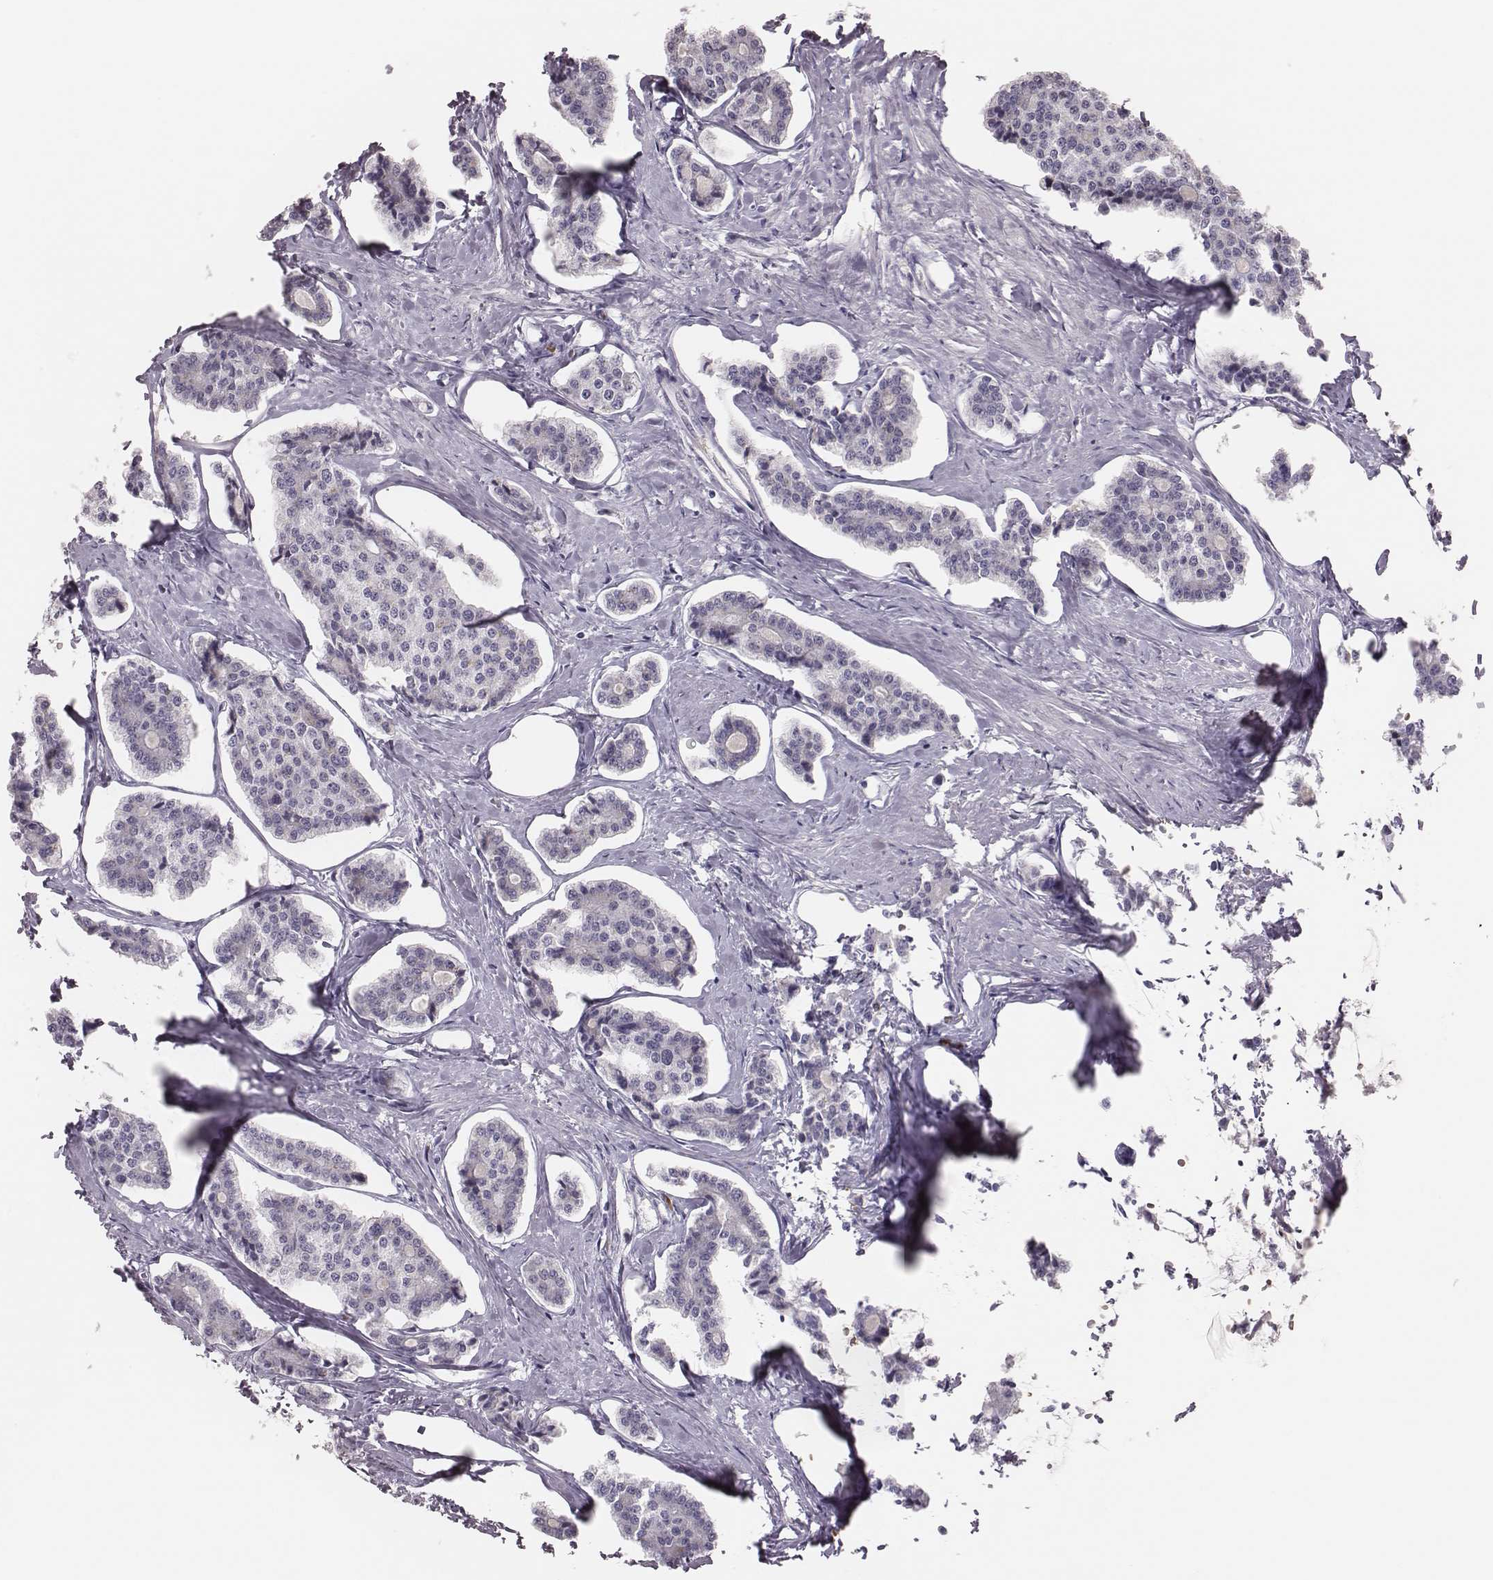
{"staining": {"intensity": "negative", "quantity": "none", "location": "none"}, "tissue": "carcinoid", "cell_type": "Tumor cells", "image_type": "cancer", "snomed": [{"axis": "morphology", "description": "Carcinoid, malignant, NOS"}, {"axis": "topography", "description": "Small intestine"}], "caption": "This is an immunohistochemistry (IHC) histopathology image of human carcinoid. There is no expression in tumor cells.", "gene": "PBK", "patient": {"sex": "female", "age": 65}}